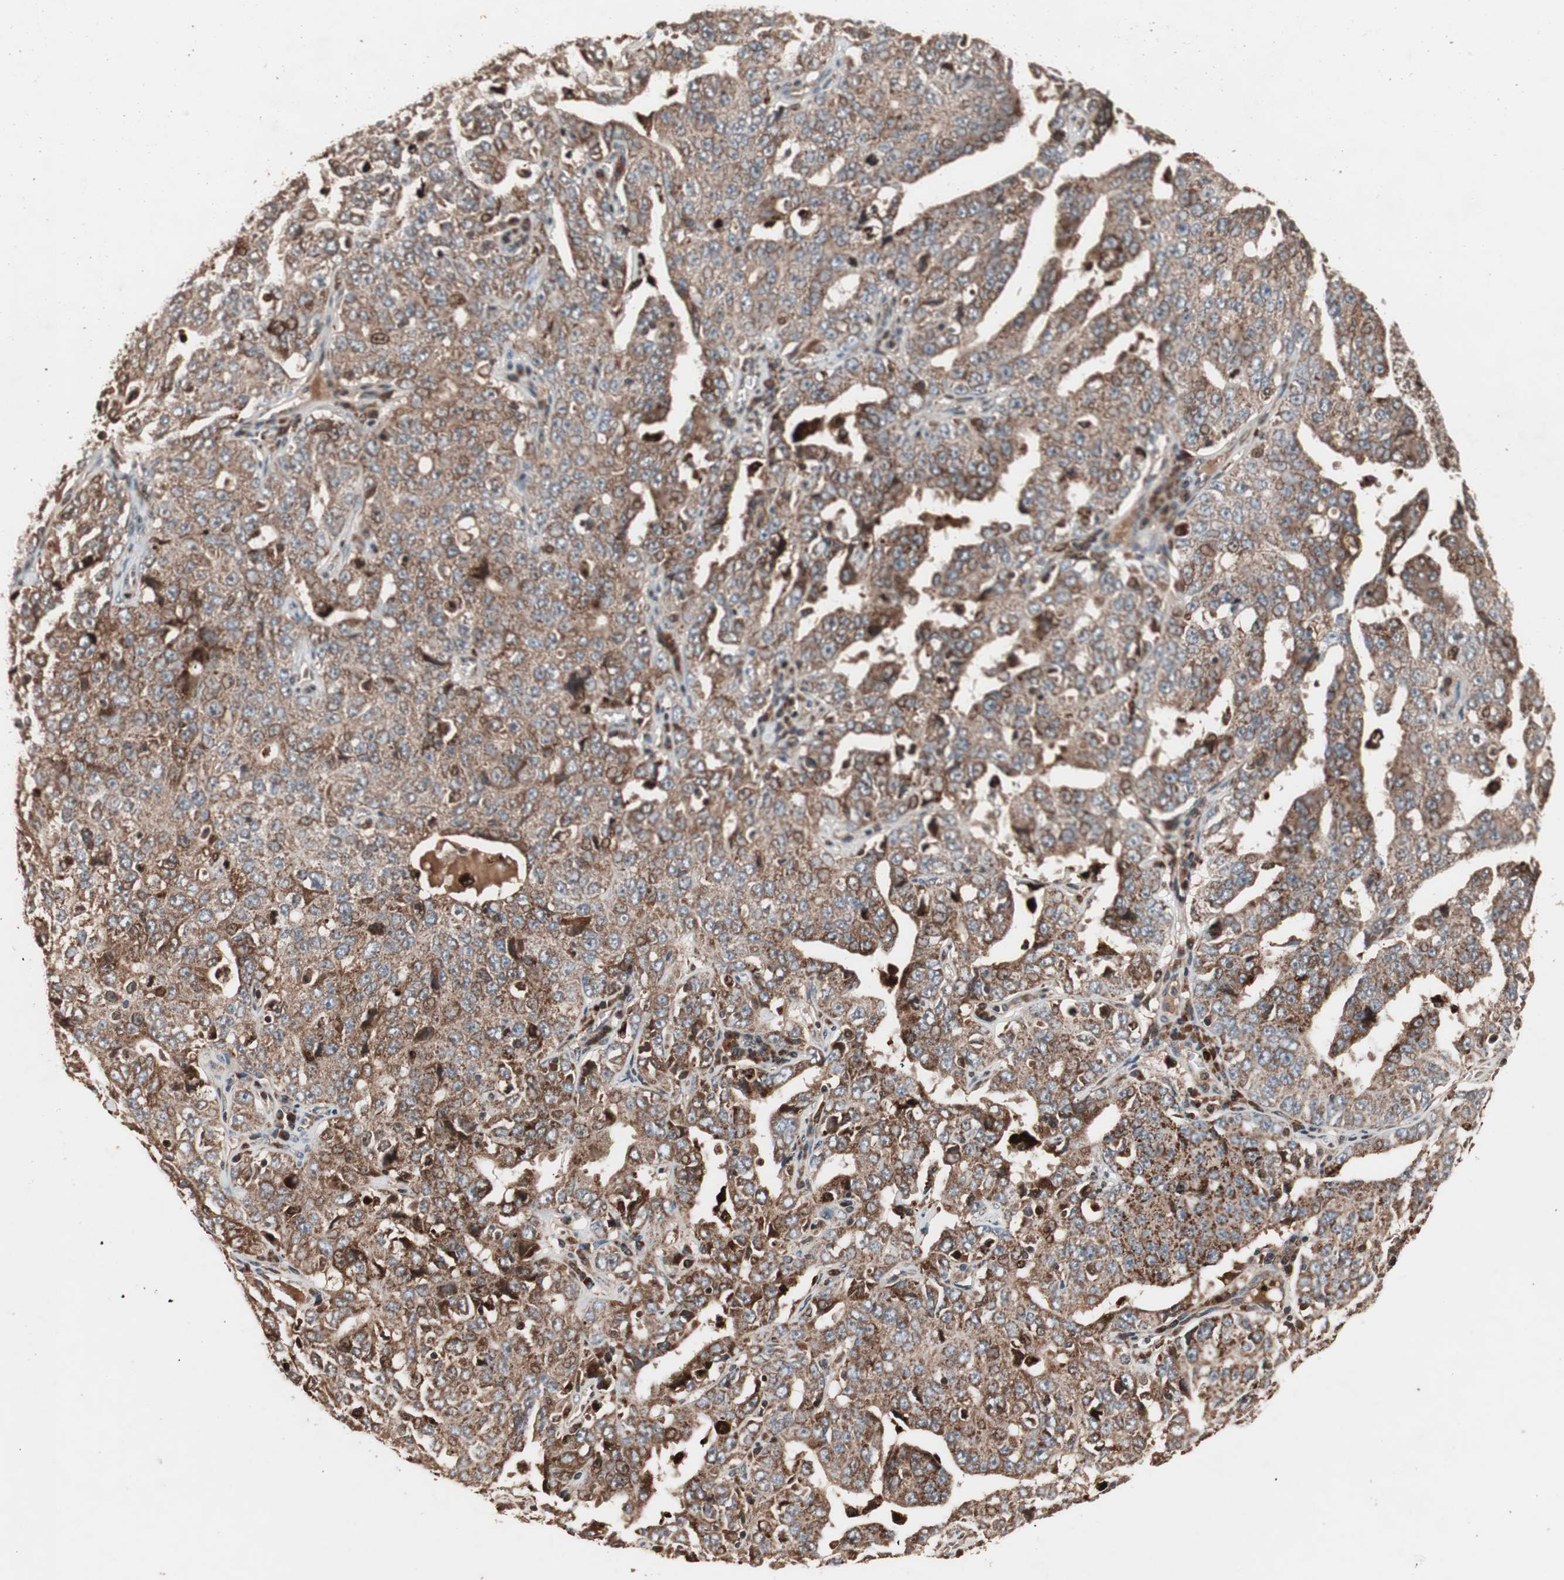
{"staining": {"intensity": "moderate", "quantity": "25%-75%", "location": "cytoplasmic/membranous"}, "tissue": "ovarian cancer", "cell_type": "Tumor cells", "image_type": "cancer", "snomed": [{"axis": "morphology", "description": "Carcinoma, endometroid"}, {"axis": "topography", "description": "Ovary"}], "caption": "Immunohistochemical staining of human ovarian endometroid carcinoma demonstrates medium levels of moderate cytoplasmic/membranous protein staining in about 25%-75% of tumor cells.", "gene": "NF2", "patient": {"sex": "female", "age": 62}}